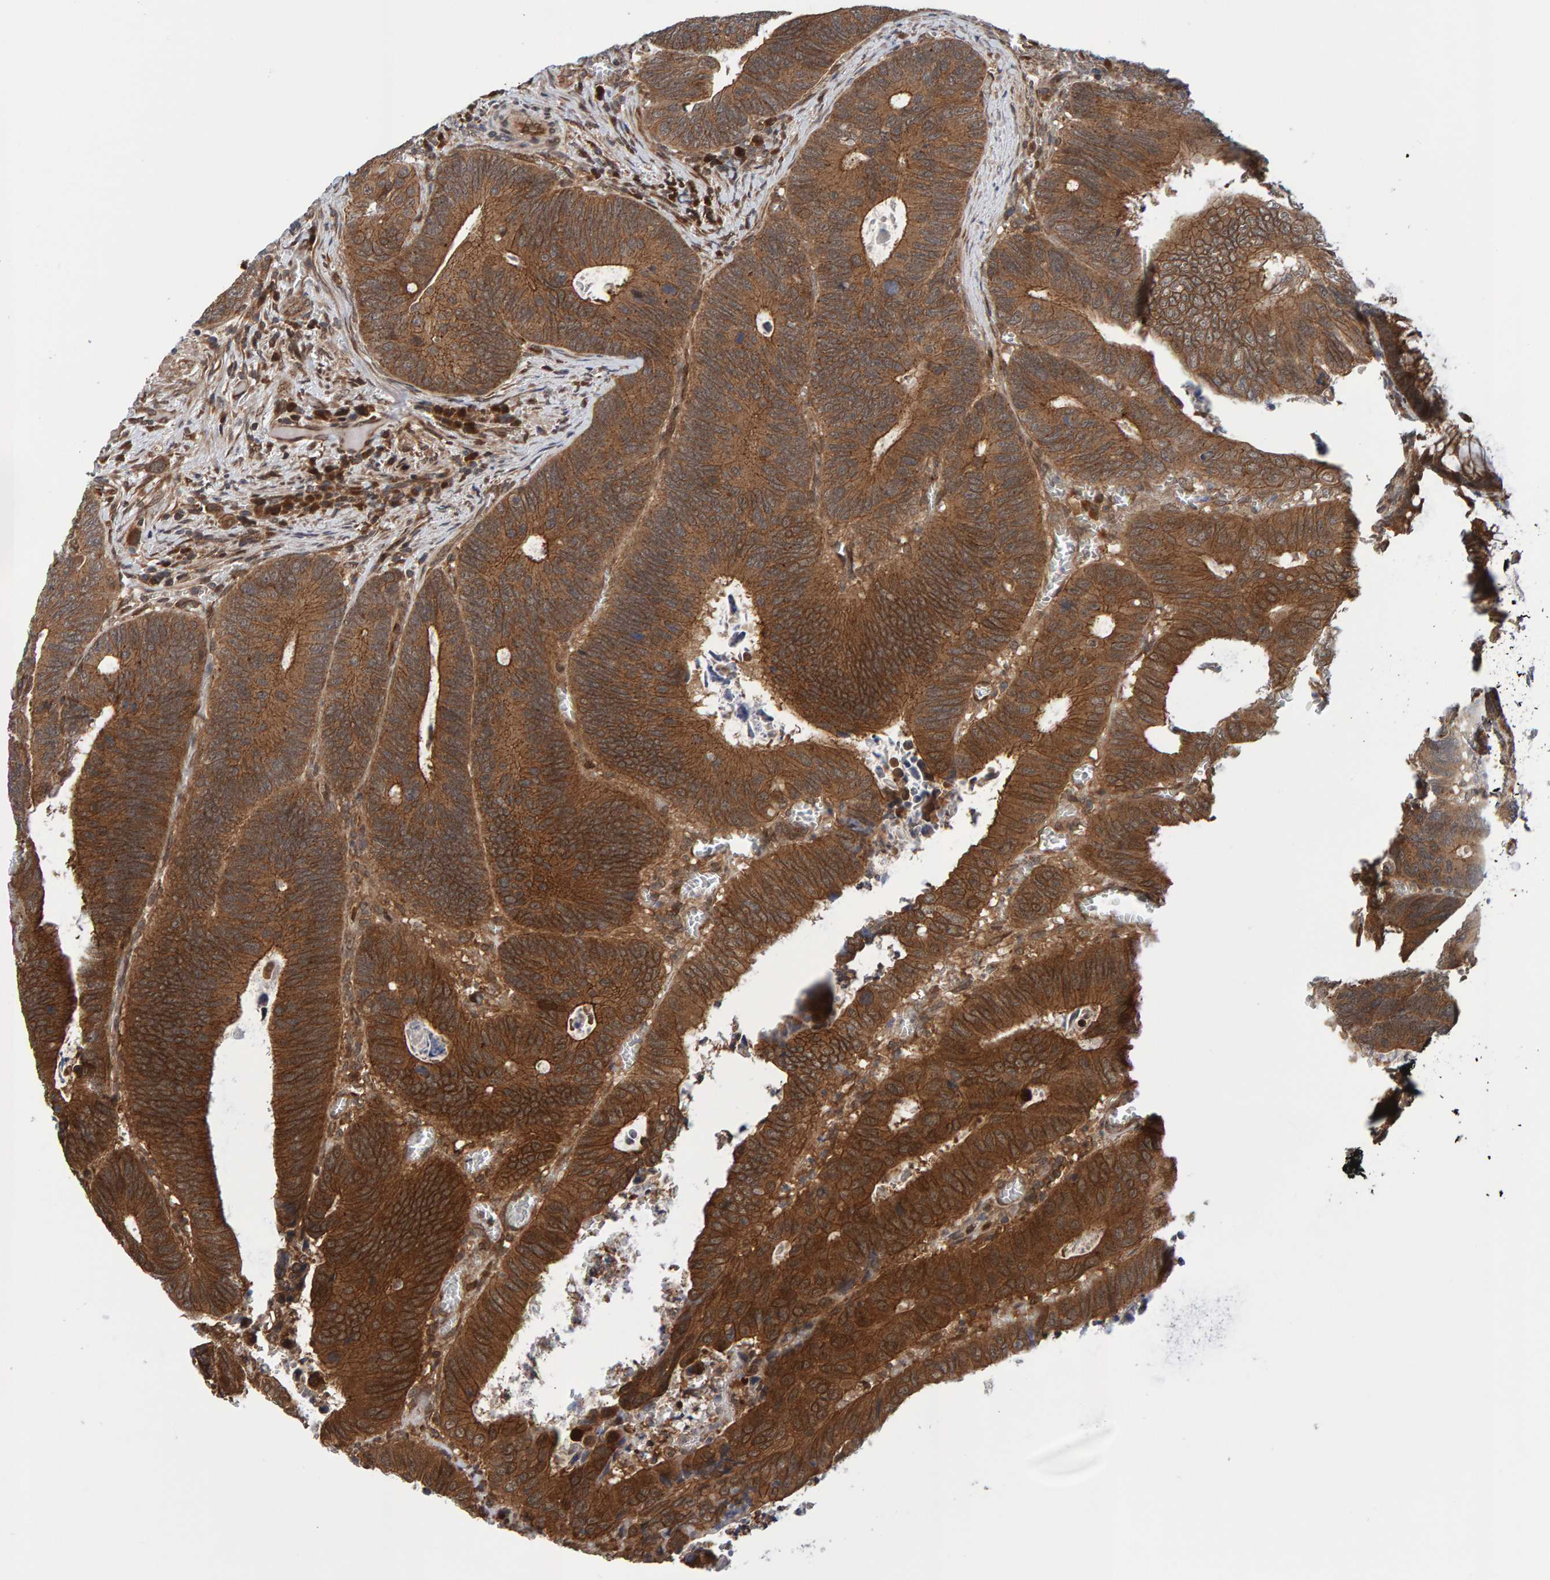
{"staining": {"intensity": "strong", "quantity": ">75%", "location": "cytoplasmic/membranous"}, "tissue": "colorectal cancer", "cell_type": "Tumor cells", "image_type": "cancer", "snomed": [{"axis": "morphology", "description": "Inflammation, NOS"}, {"axis": "morphology", "description": "Adenocarcinoma, NOS"}, {"axis": "topography", "description": "Colon"}], "caption": "Protein analysis of colorectal cancer tissue shows strong cytoplasmic/membranous positivity in approximately >75% of tumor cells.", "gene": "SCRN2", "patient": {"sex": "male", "age": 72}}